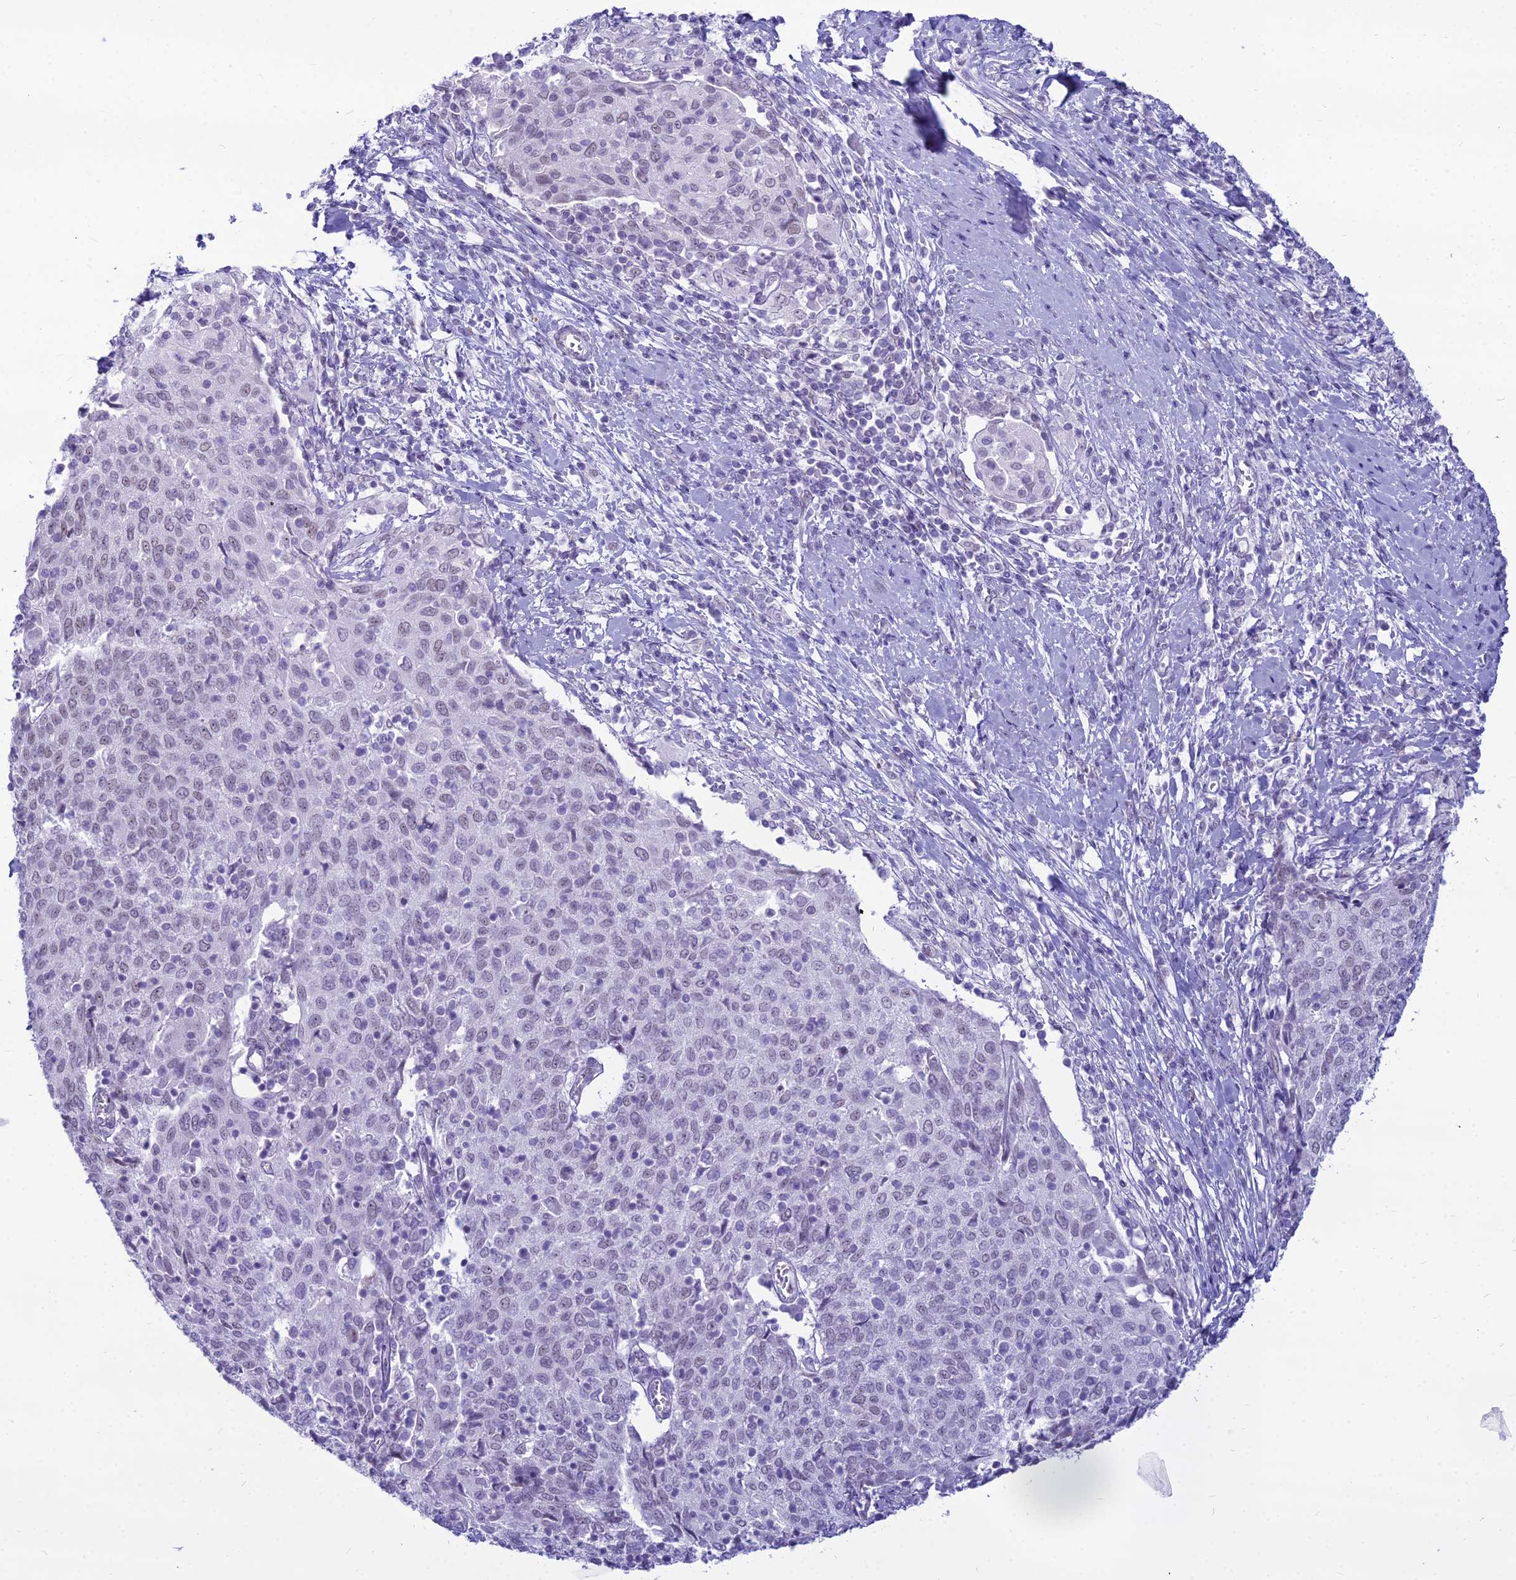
{"staining": {"intensity": "weak", "quantity": "<25%", "location": "nuclear"}, "tissue": "cervical cancer", "cell_type": "Tumor cells", "image_type": "cancer", "snomed": [{"axis": "morphology", "description": "Squamous cell carcinoma, NOS"}, {"axis": "topography", "description": "Cervix"}], "caption": "This is an immunohistochemistry (IHC) histopathology image of cervical cancer. There is no expression in tumor cells.", "gene": "DHX40", "patient": {"sex": "female", "age": 52}}